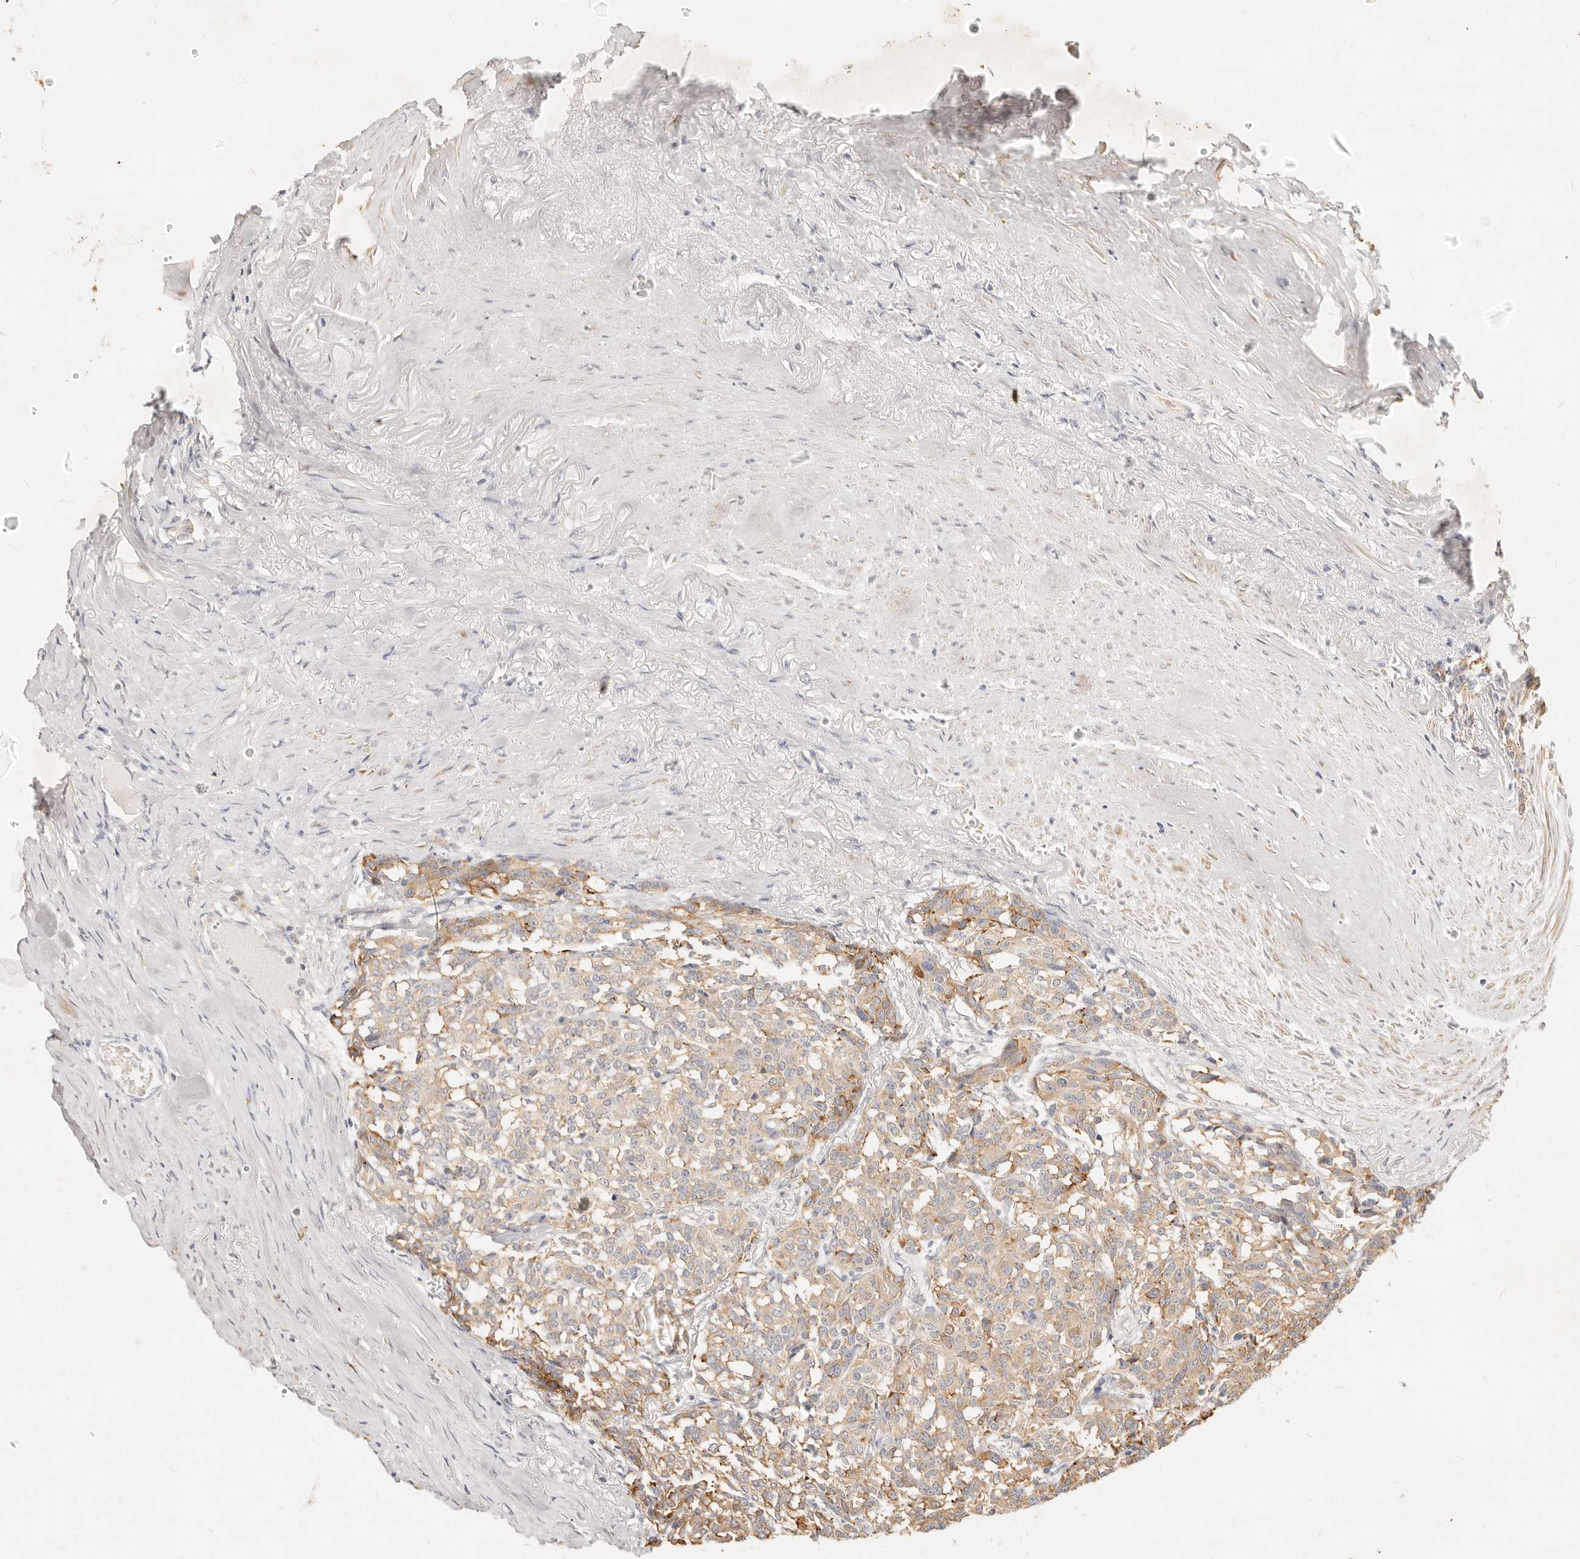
{"staining": {"intensity": "weak", "quantity": ">75%", "location": "cytoplasmic/membranous"}, "tissue": "carcinoid", "cell_type": "Tumor cells", "image_type": "cancer", "snomed": [{"axis": "morphology", "description": "Carcinoid, malignant, NOS"}, {"axis": "topography", "description": "Lung"}], "caption": "Immunohistochemistry of carcinoid shows low levels of weak cytoplasmic/membranous staining in approximately >75% of tumor cells.", "gene": "RUBCNL", "patient": {"sex": "female", "age": 46}}